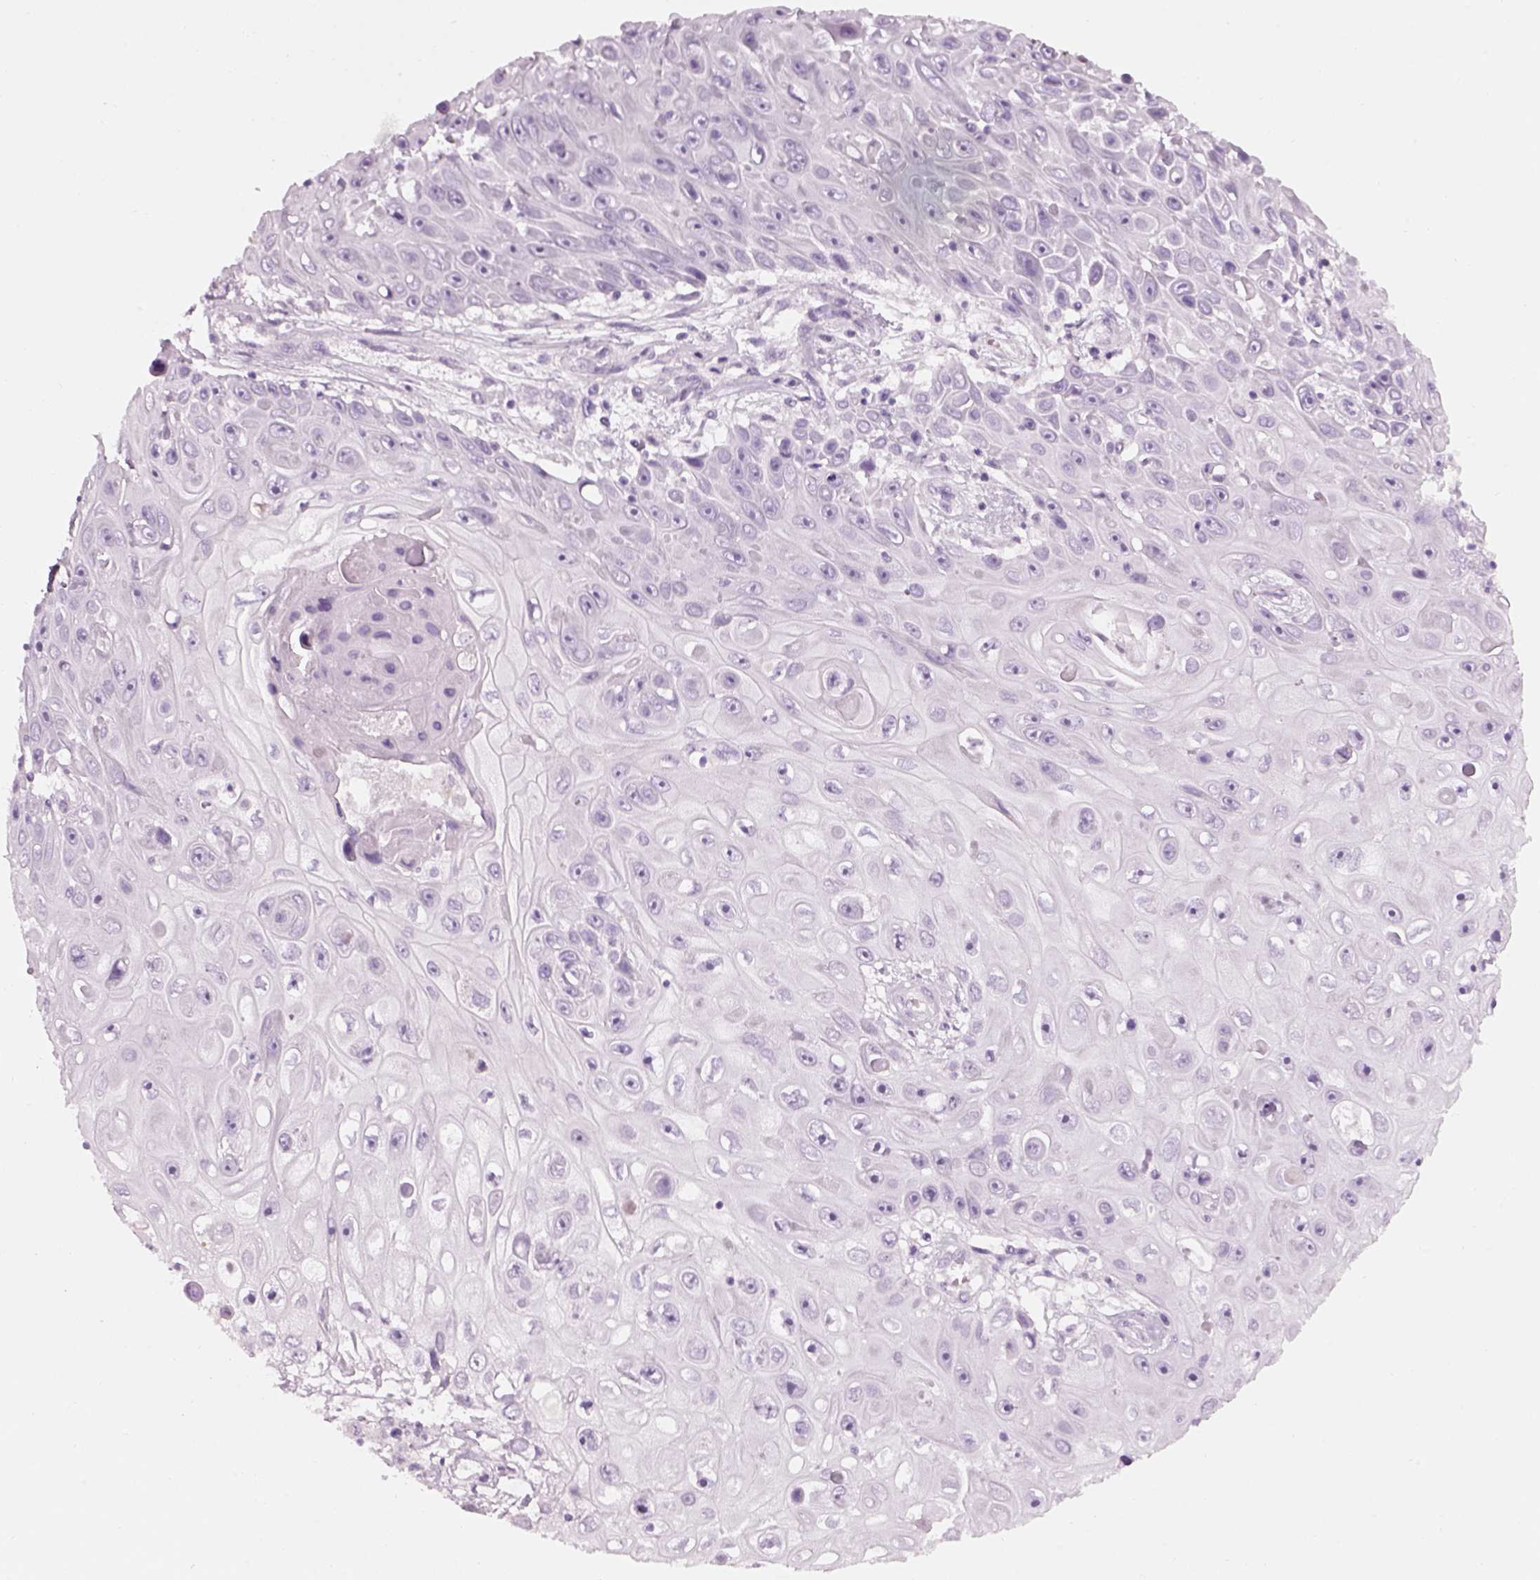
{"staining": {"intensity": "negative", "quantity": "none", "location": "none"}, "tissue": "skin cancer", "cell_type": "Tumor cells", "image_type": "cancer", "snomed": [{"axis": "morphology", "description": "Squamous cell carcinoma, NOS"}, {"axis": "topography", "description": "Skin"}], "caption": "The micrograph shows no staining of tumor cells in skin squamous cell carcinoma.", "gene": "GAS2L2", "patient": {"sex": "male", "age": 82}}